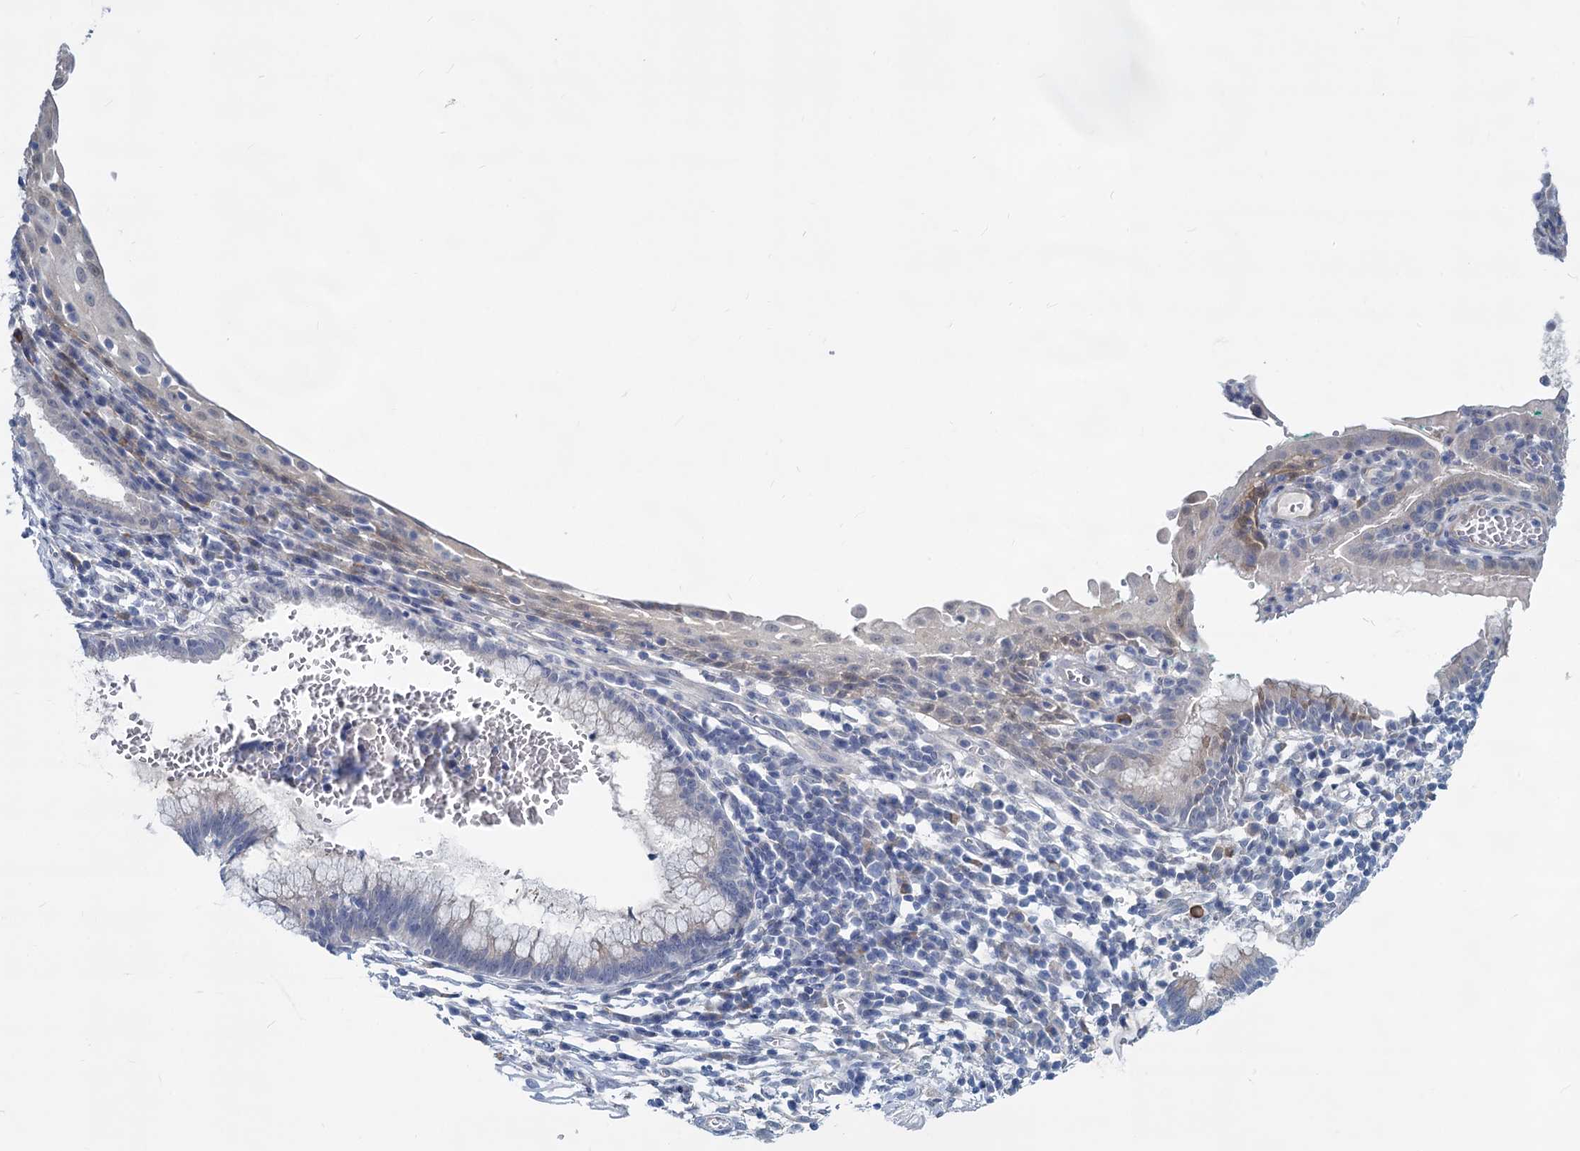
{"staining": {"intensity": "negative", "quantity": "none", "location": "none"}, "tissue": "cervix", "cell_type": "Glandular cells", "image_type": "normal", "snomed": [{"axis": "morphology", "description": "Normal tissue, NOS"}, {"axis": "morphology", "description": "Adenocarcinoma, NOS"}, {"axis": "topography", "description": "Cervix"}], "caption": "The micrograph reveals no staining of glandular cells in unremarkable cervix.", "gene": "GSTM3", "patient": {"sex": "female", "age": 29}}